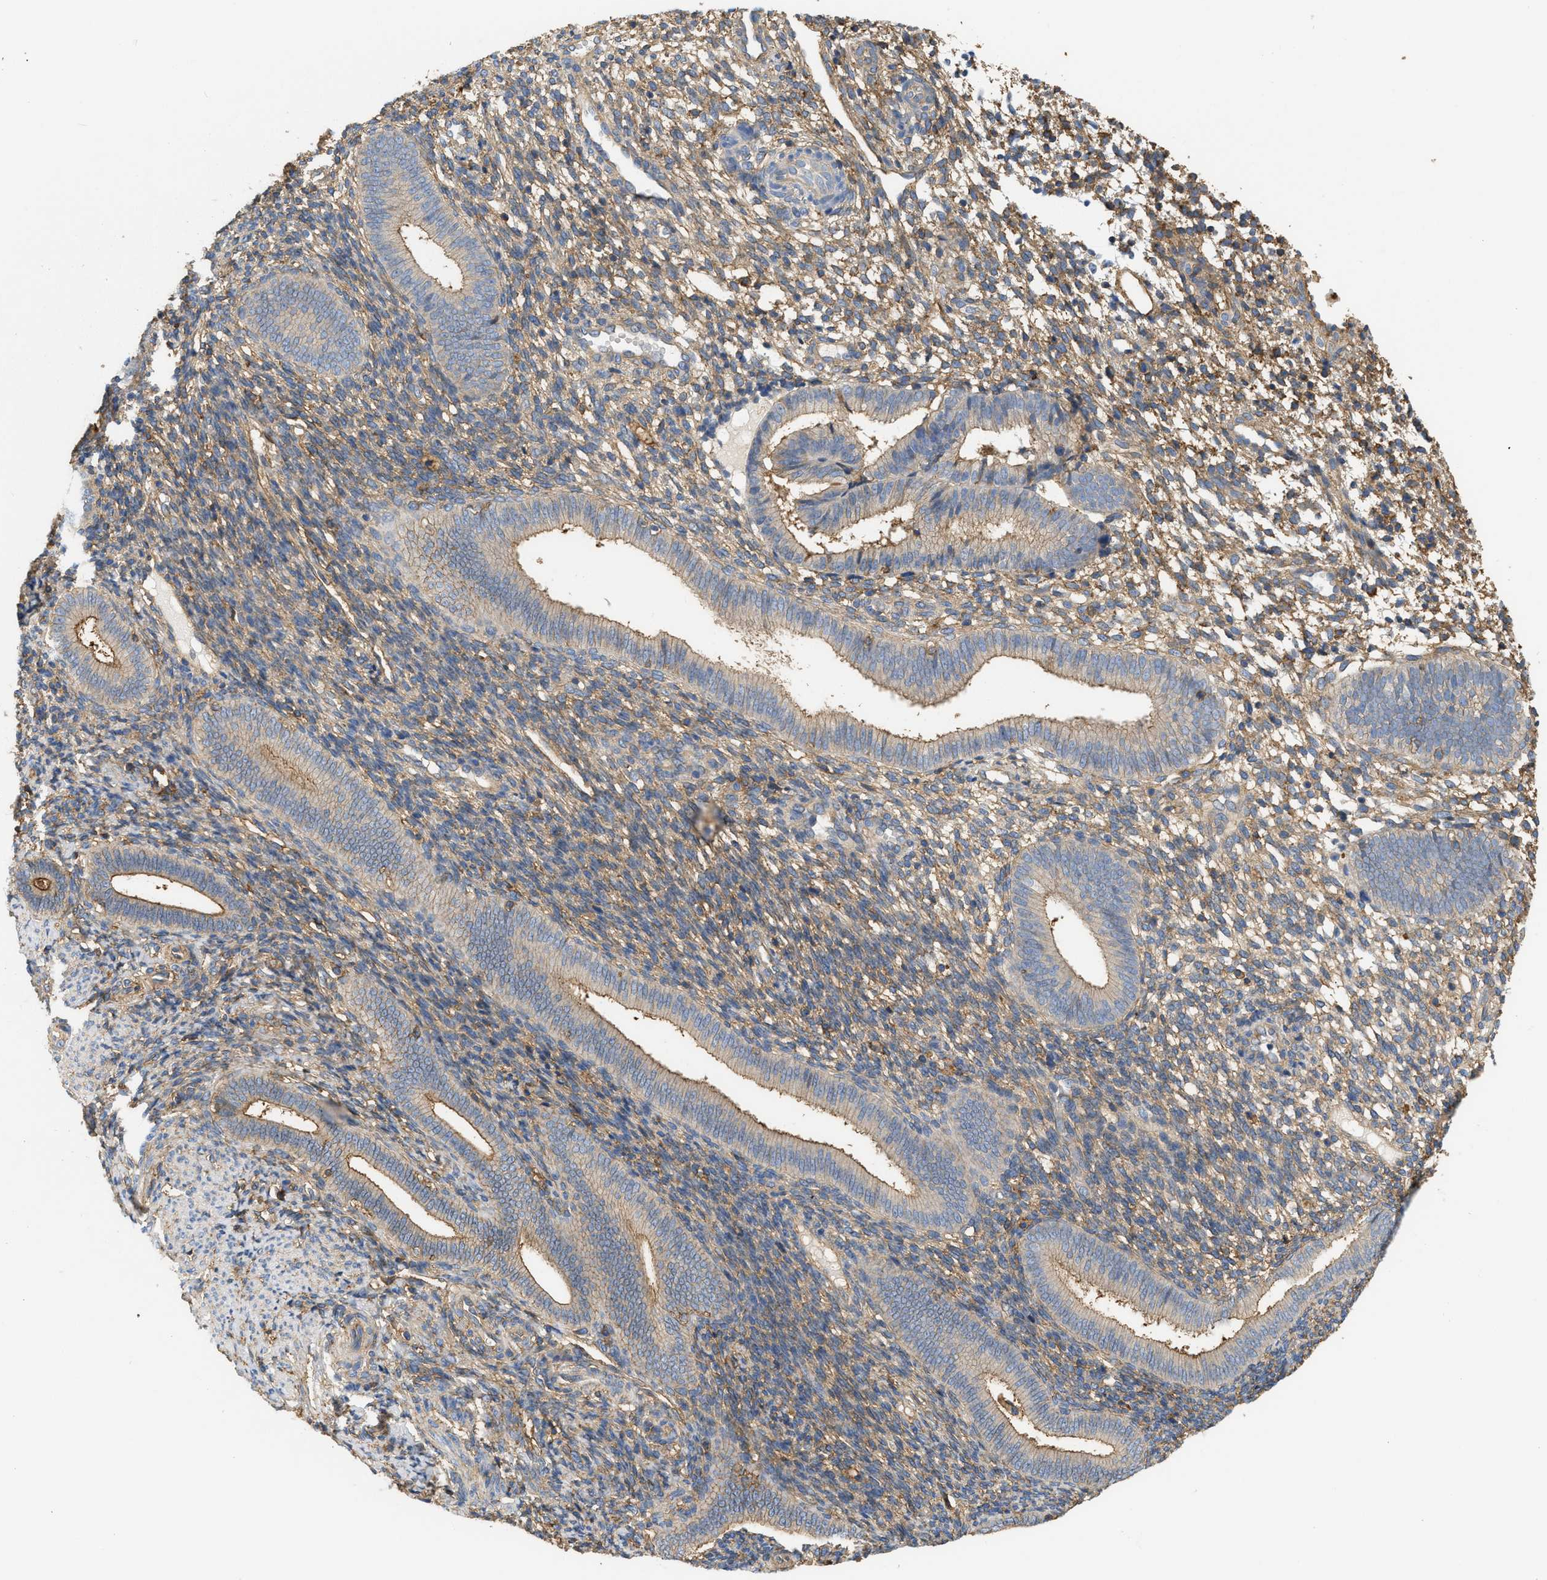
{"staining": {"intensity": "moderate", "quantity": ">75%", "location": "cytoplasmic/membranous"}, "tissue": "endometrium", "cell_type": "Cells in endometrial stroma", "image_type": "normal", "snomed": [{"axis": "morphology", "description": "Normal tissue, NOS"}, {"axis": "topography", "description": "Uterus"}, {"axis": "topography", "description": "Endometrium"}], "caption": "Immunohistochemical staining of benign human endometrium shows moderate cytoplasmic/membranous protein expression in approximately >75% of cells in endometrial stroma. Using DAB (brown) and hematoxylin (blue) stains, captured at high magnification using brightfield microscopy.", "gene": "GNB4", "patient": {"sex": "female", "age": 33}}